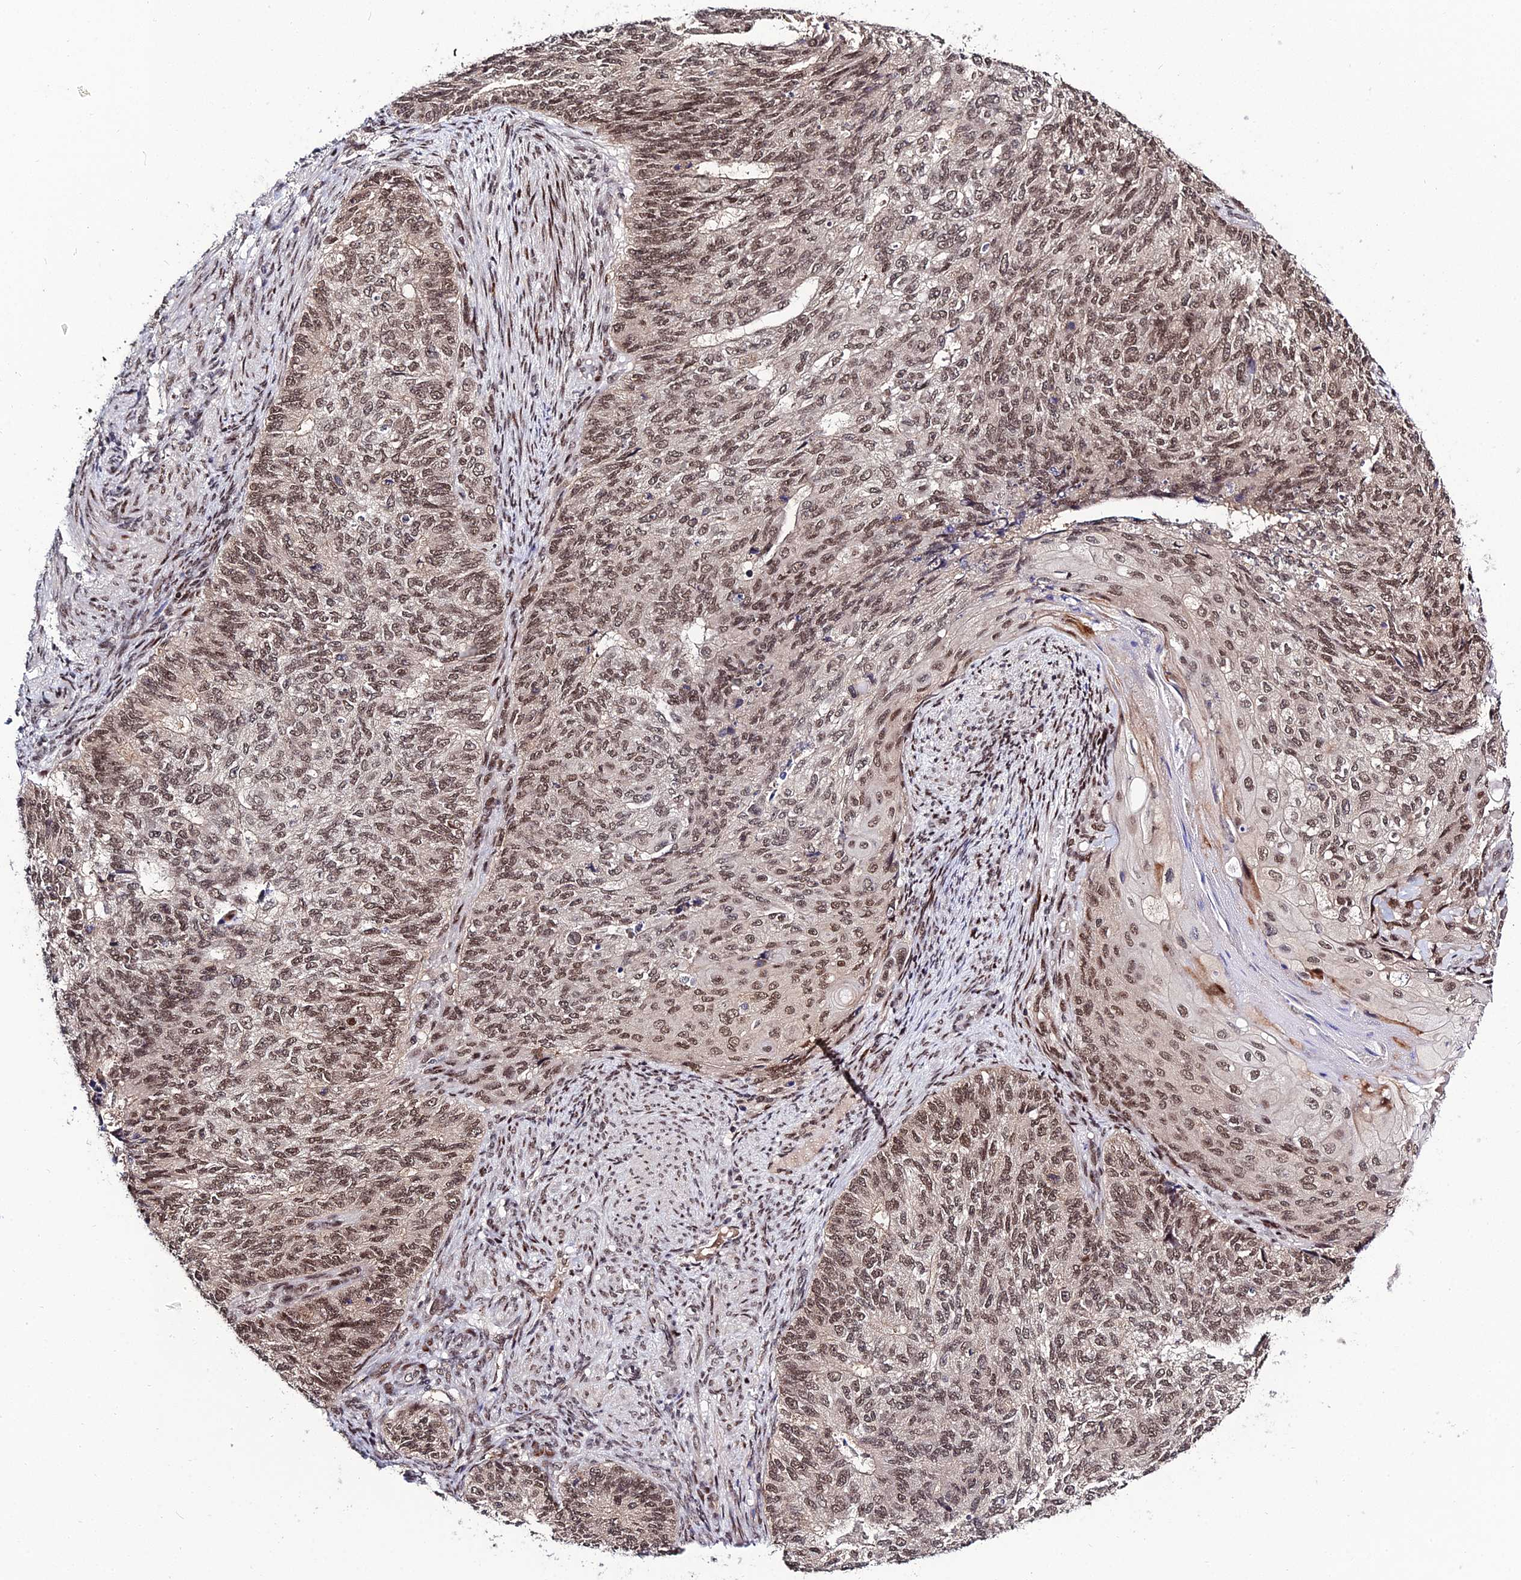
{"staining": {"intensity": "moderate", "quantity": ">75%", "location": "nuclear"}, "tissue": "endometrial cancer", "cell_type": "Tumor cells", "image_type": "cancer", "snomed": [{"axis": "morphology", "description": "Adenocarcinoma, NOS"}, {"axis": "topography", "description": "Endometrium"}], "caption": "A photomicrograph of endometrial cancer stained for a protein displays moderate nuclear brown staining in tumor cells.", "gene": "SYT15", "patient": {"sex": "female", "age": 32}}